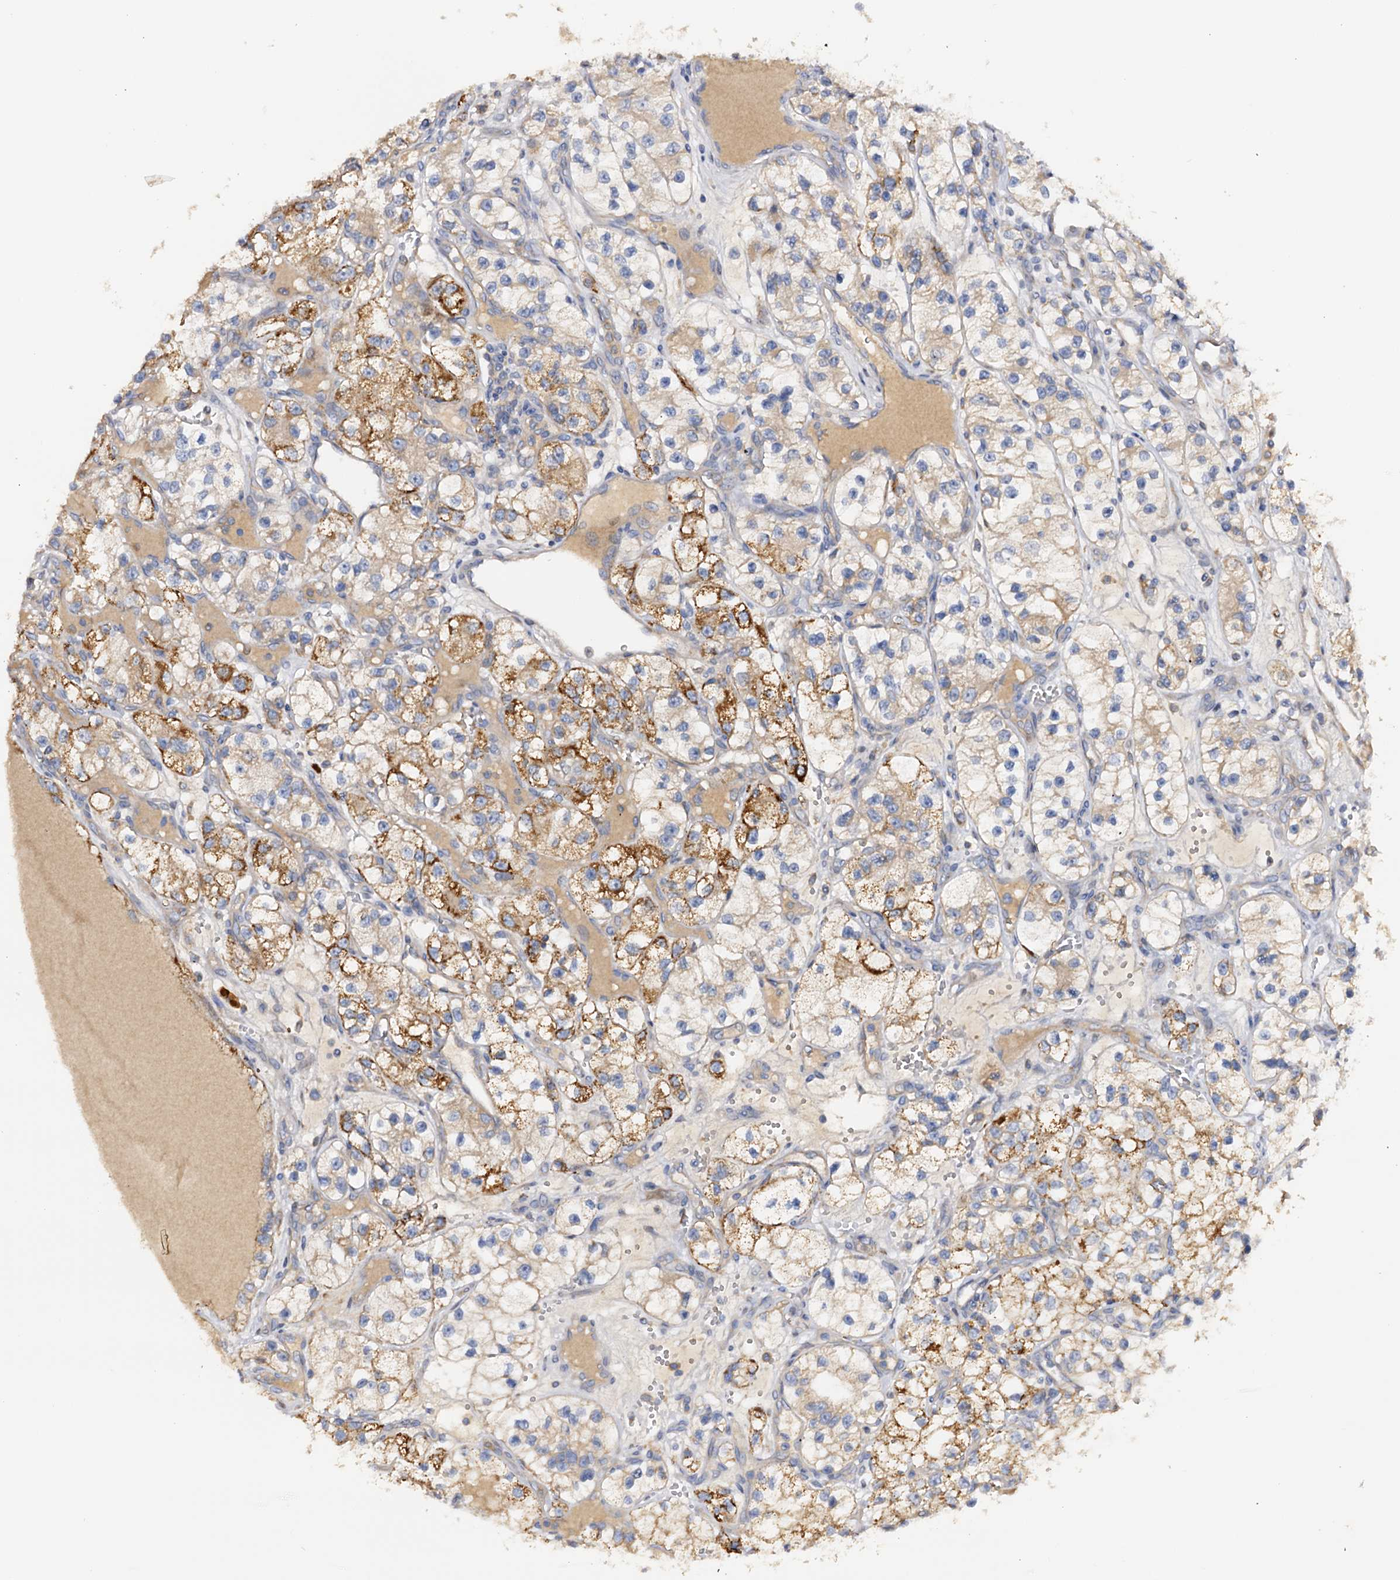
{"staining": {"intensity": "moderate", "quantity": "25%-75%", "location": "cytoplasmic/membranous"}, "tissue": "renal cancer", "cell_type": "Tumor cells", "image_type": "cancer", "snomed": [{"axis": "morphology", "description": "Adenocarcinoma, NOS"}, {"axis": "topography", "description": "Kidney"}], "caption": "The image exhibits immunohistochemical staining of renal cancer. There is moderate cytoplasmic/membranous staining is appreciated in approximately 25%-75% of tumor cells.", "gene": "DMXL2", "patient": {"sex": "female", "age": 57}}